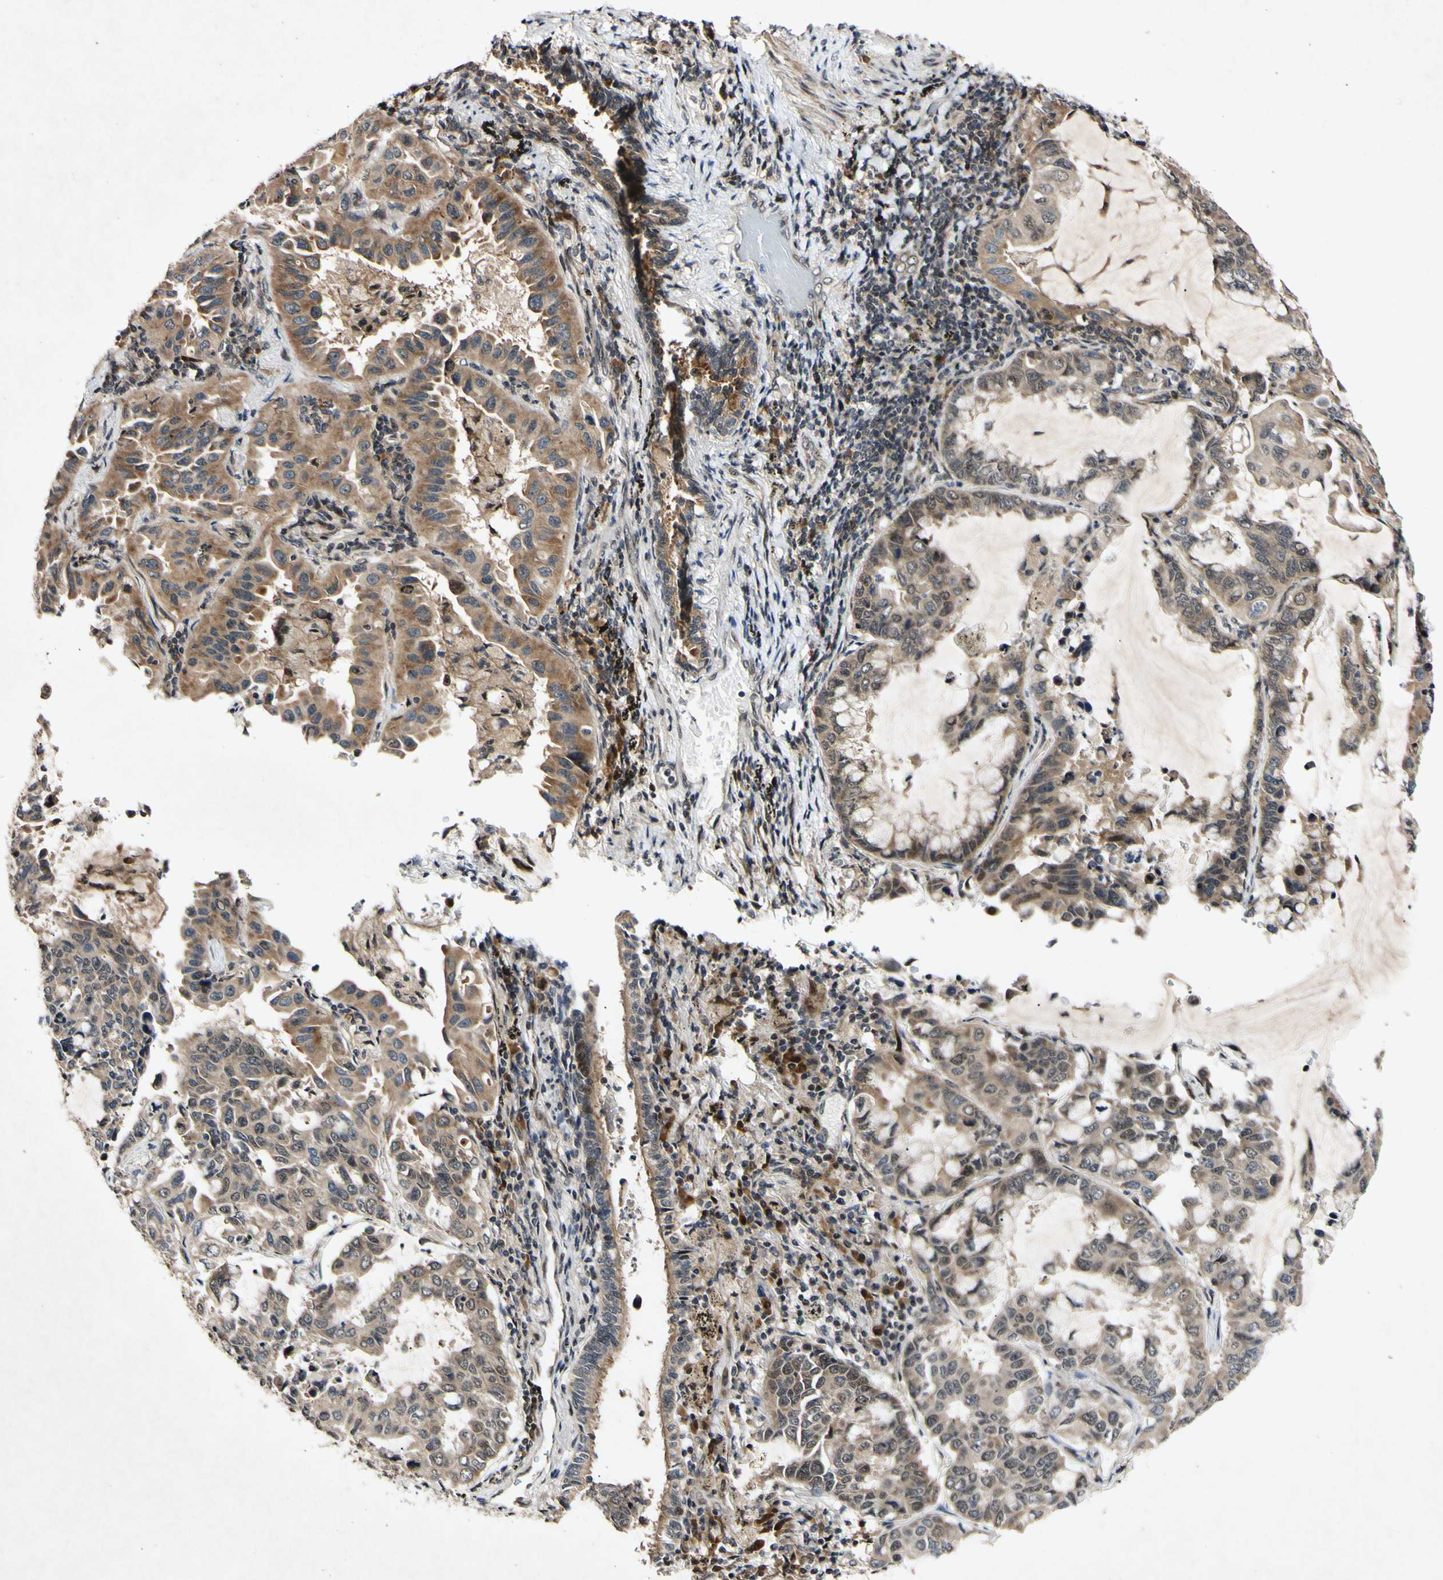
{"staining": {"intensity": "moderate", "quantity": ">75%", "location": "cytoplasmic/membranous"}, "tissue": "lung cancer", "cell_type": "Tumor cells", "image_type": "cancer", "snomed": [{"axis": "morphology", "description": "Adenocarcinoma, NOS"}, {"axis": "topography", "description": "Lung"}], "caption": "Human adenocarcinoma (lung) stained with a protein marker exhibits moderate staining in tumor cells.", "gene": "CSNK1E", "patient": {"sex": "male", "age": 64}}